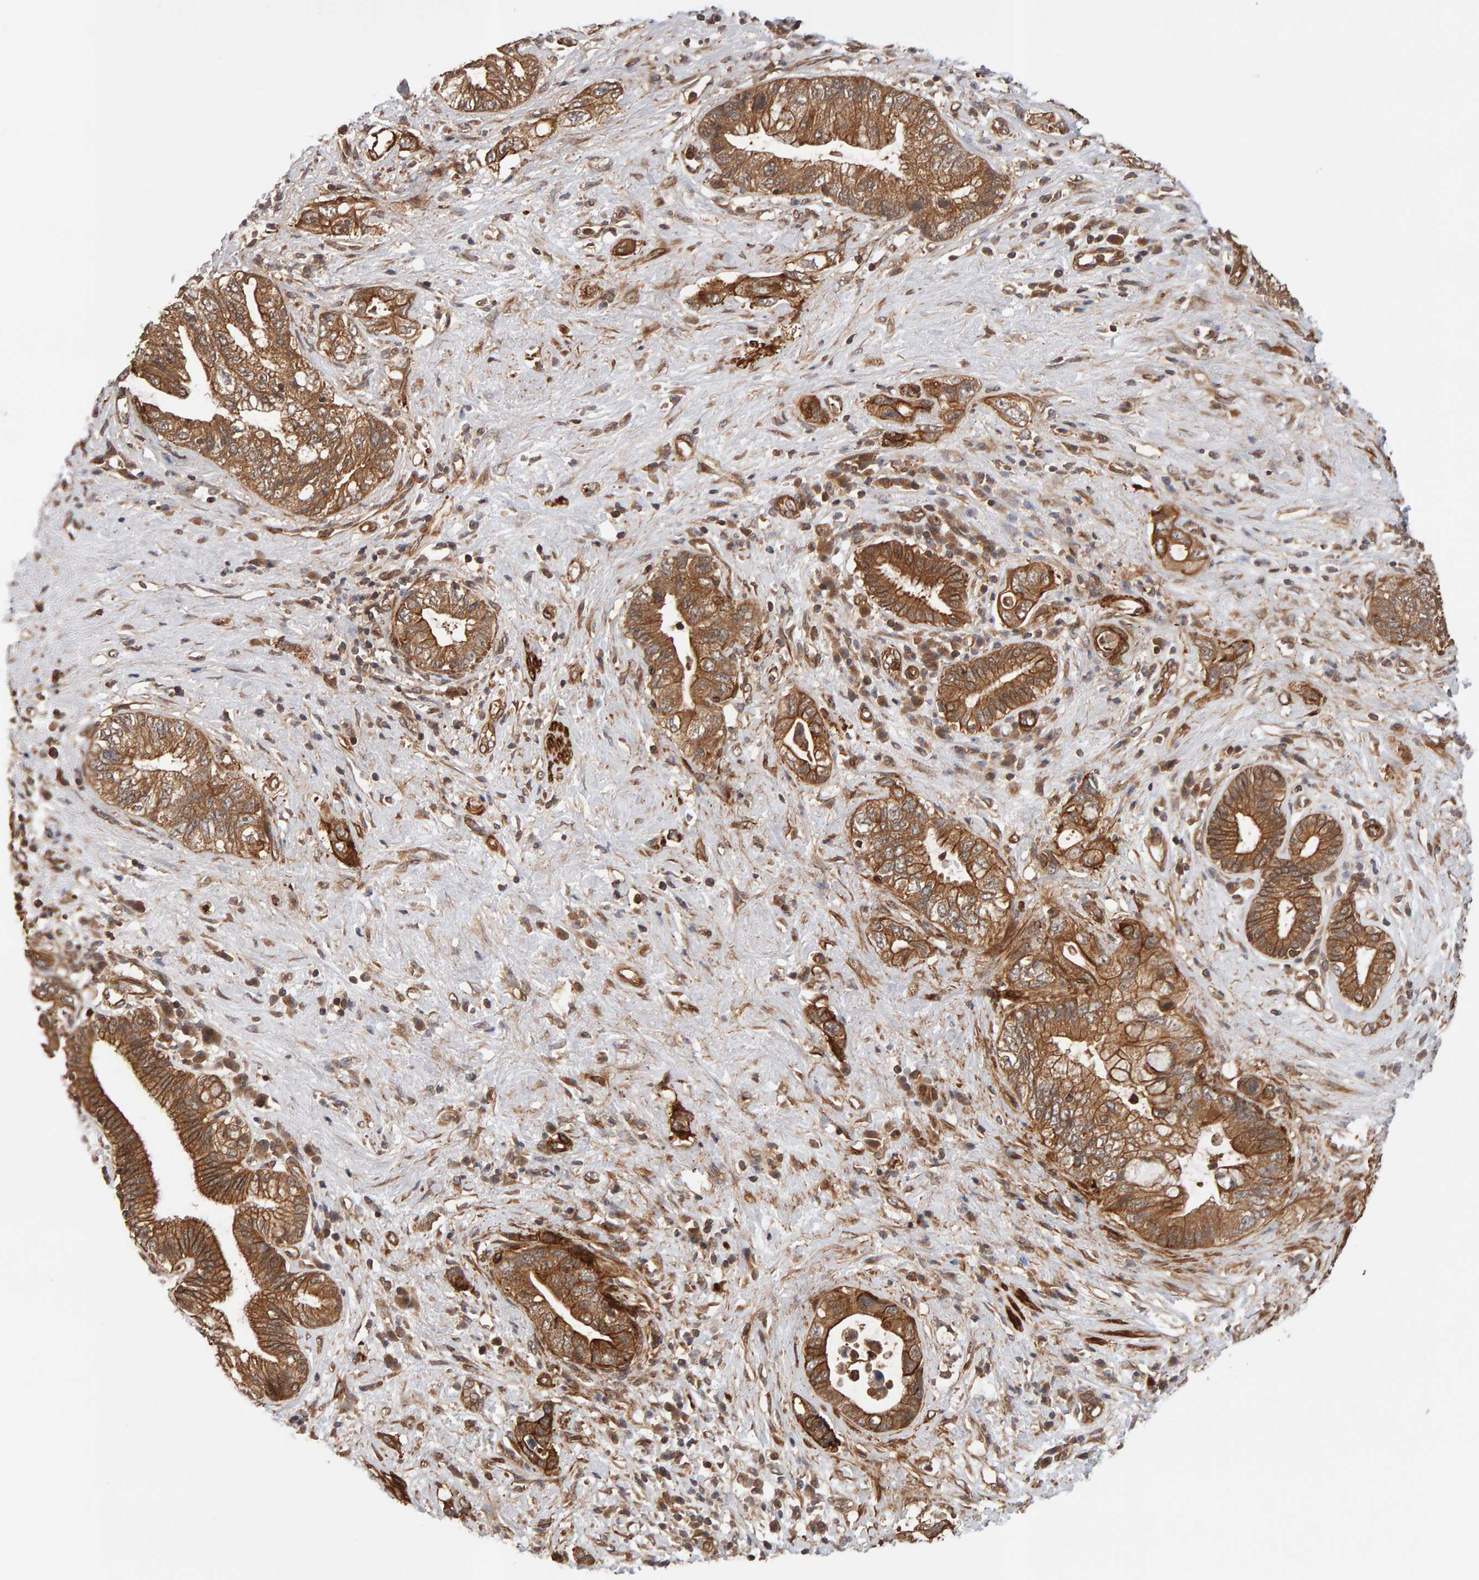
{"staining": {"intensity": "moderate", "quantity": ">75%", "location": "cytoplasmic/membranous"}, "tissue": "pancreatic cancer", "cell_type": "Tumor cells", "image_type": "cancer", "snomed": [{"axis": "morphology", "description": "Adenocarcinoma, NOS"}, {"axis": "topography", "description": "Pancreas"}], "caption": "Tumor cells demonstrate medium levels of moderate cytoplasmic/membranous staining in approximately >75% of cells in pancreatic cancer. The staining was performed using DAB (3,3'-diaminobenzidine), with brown indicating positive protein expression. Nuclei are stained blue with hematoxylin.", "gene": "SYNRG", "patient": {"sex": "female", "age": 73}}